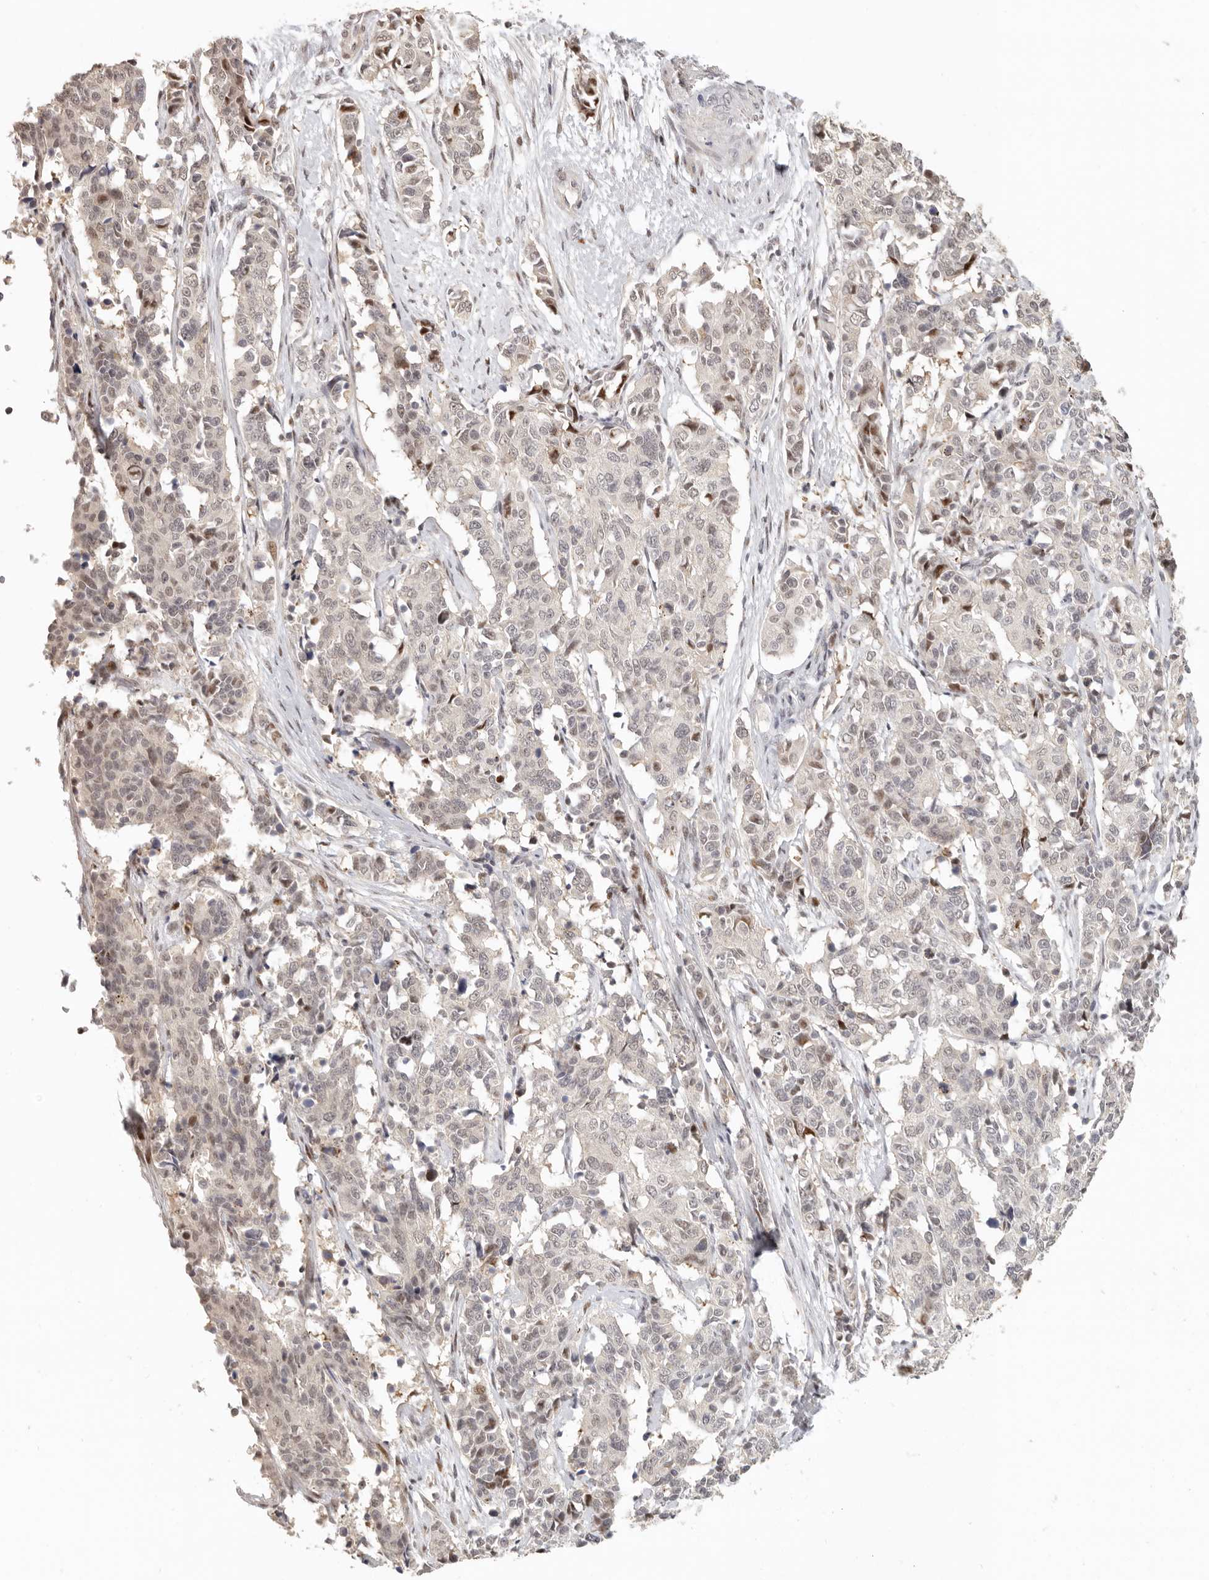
{"staining": {"intensity": "moderate", "quantity": "<25%", "location": "nuclear"}, "tissue": "cervical cancer", "cell_type": "Tumor cells", "image_type": "cancer", "snomed": [{"axis": "morphology", "description": "Normal tissue, NOS"}, {"axis": "morphology", "description": "Squamous cell carcinoma, NOS"}, {"axis": "topography", "description": "Cervix"}], "caption": "Squamous cell carcinoma (cervical) was stained to show a protein in brown. There is low levels of moderate nuclear expression in about <25% of tumor cells.", "gene": "GPBP1L1", "patient": {"sex": "female", "age": 35}}